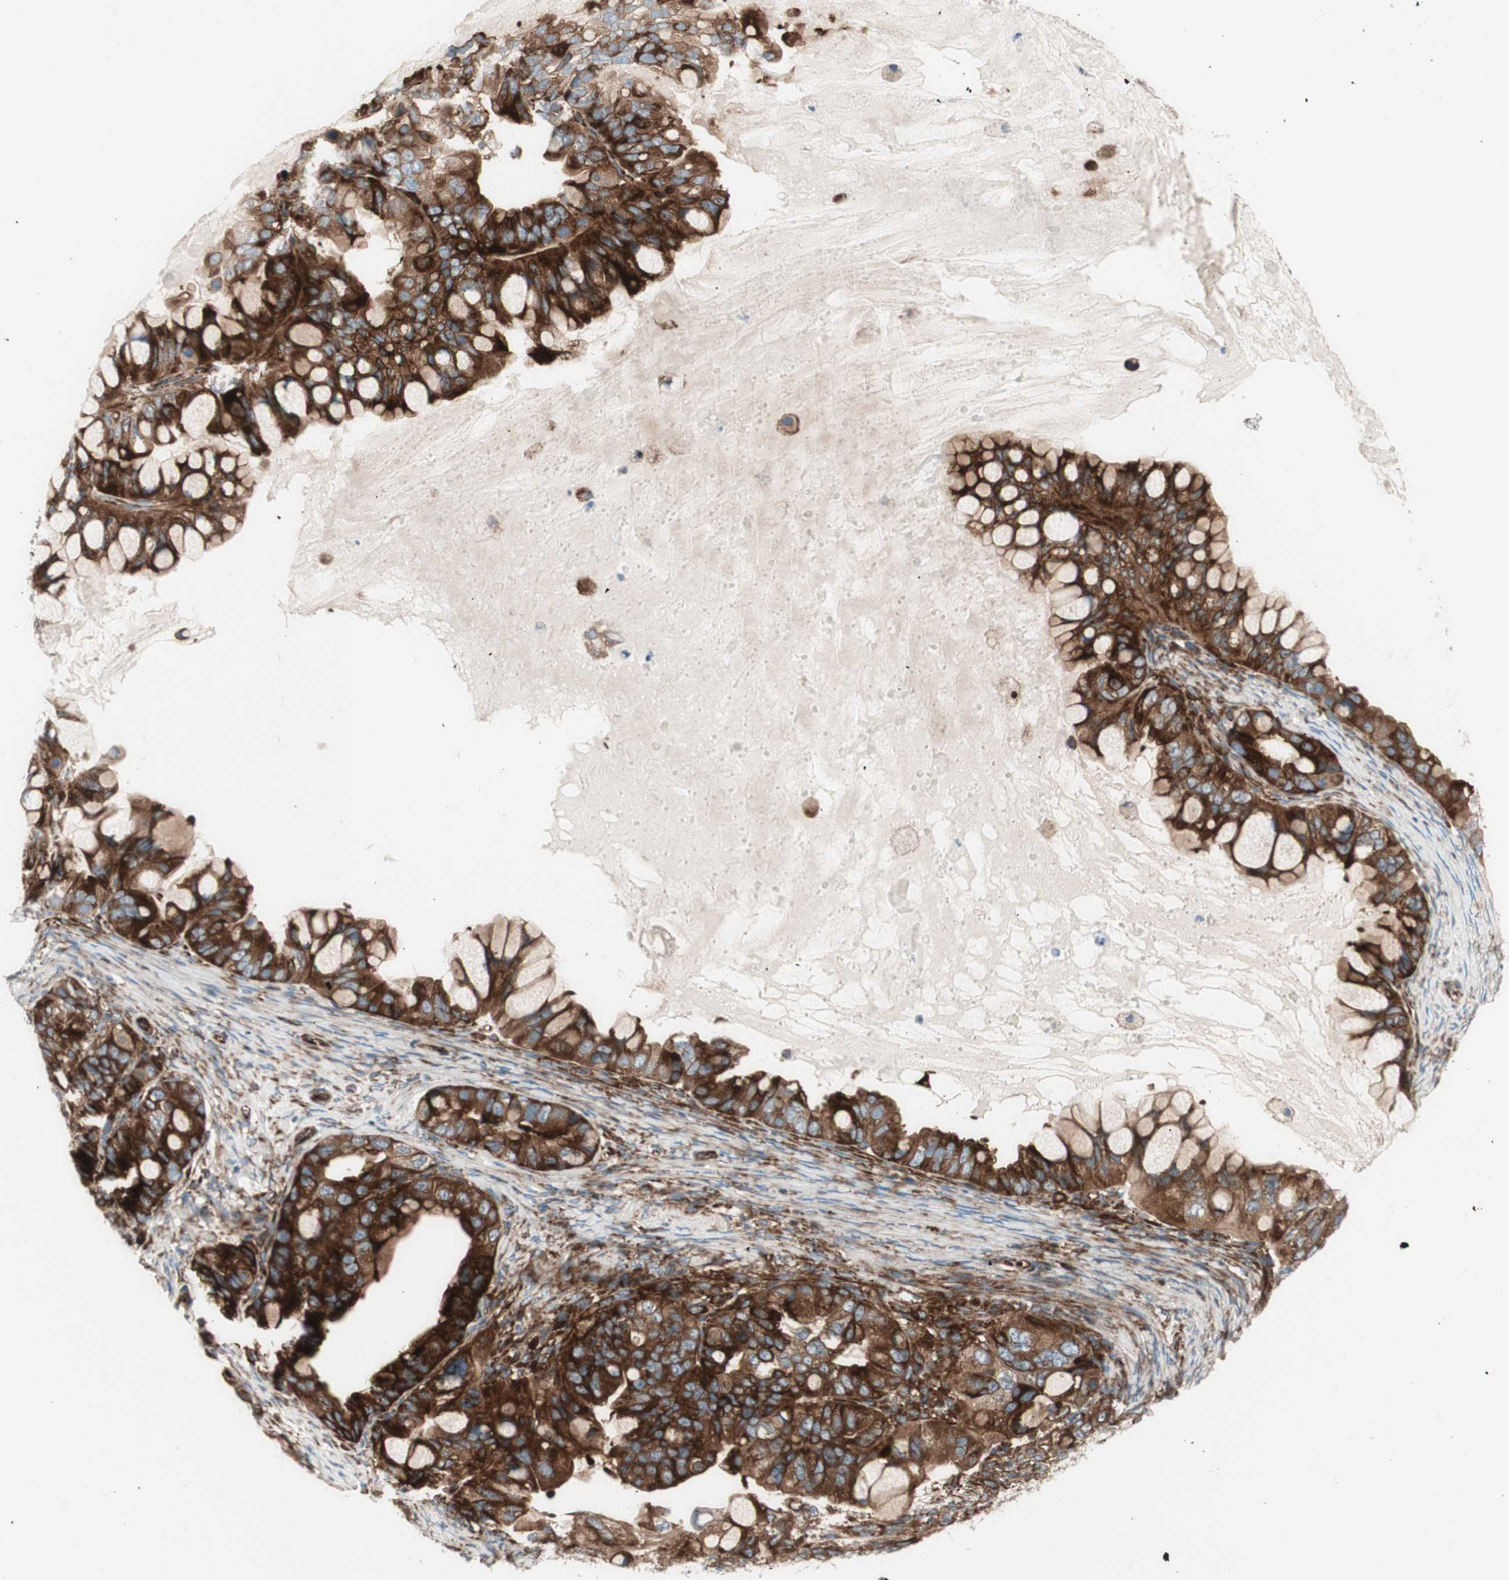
{"staining": {"intensity": "strong", "quantity": ">75%", "location": "cytoplasmic/membranous"}, "tissue": "ovarian cancer", "cell_type": "Tumor cells", "image_type": "cancer", "snomed": [{"axis": "morphology", "description": "Cystadenocarcinoma, mucinous, NOS"}, {"axis": "topography", "description": "Ovary"}], "caption": "The immunohistochemical stain highlights strong cytoplasmic/membranous staining in tumor cells of ovarian cancer (mucinous cystadenocarcinoma) tissue.", "gene": "CCN4", "patient": {"sex": "female", "age": 80}}